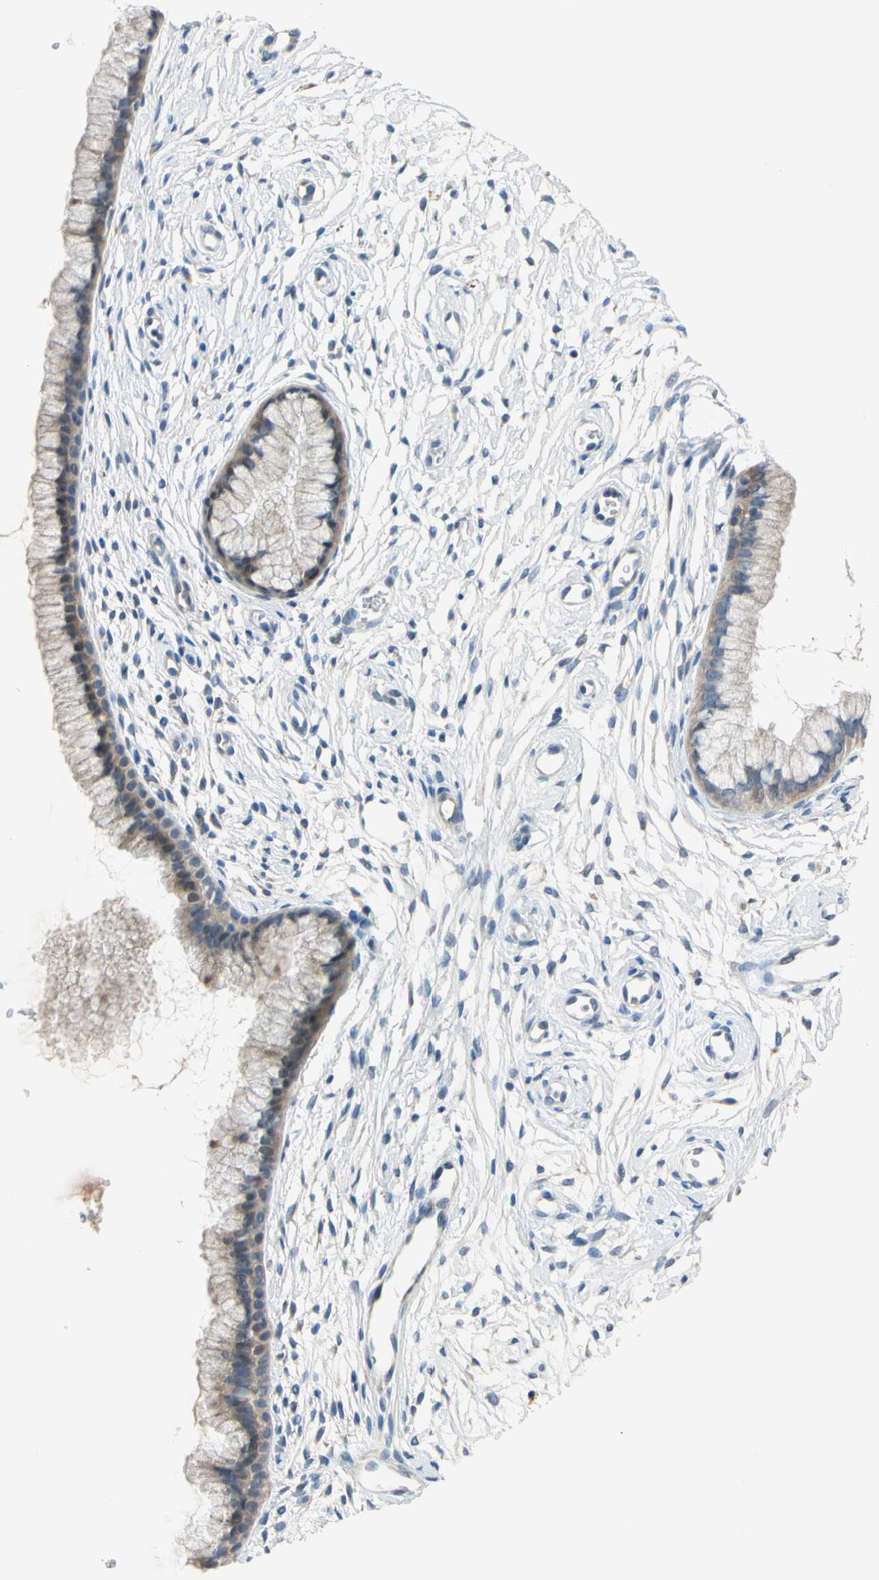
{"staining": {"intensity": "negative", "quantity": "none", "location": "none"}, "tissue": "cervix", "cell_type": "Glandular cells", "image_type": "normal", "snomed": [{"axis": "morphology", "description": "Normal tissue, NOS"}, {"axis": "topography", "description": "Cervix"}], "caption": "Immunohistochemistry (IHC) micrograph of benign human cervix stained for a protein (brown), which shows no positivity in glandular cells. (Stains: DAB IHC with hematoxylin counter stain, Microscopy: brightfield microscopy at high magnification).", "gene": "SLC27A6", "patient": {"sex": "female", "age": 39}}